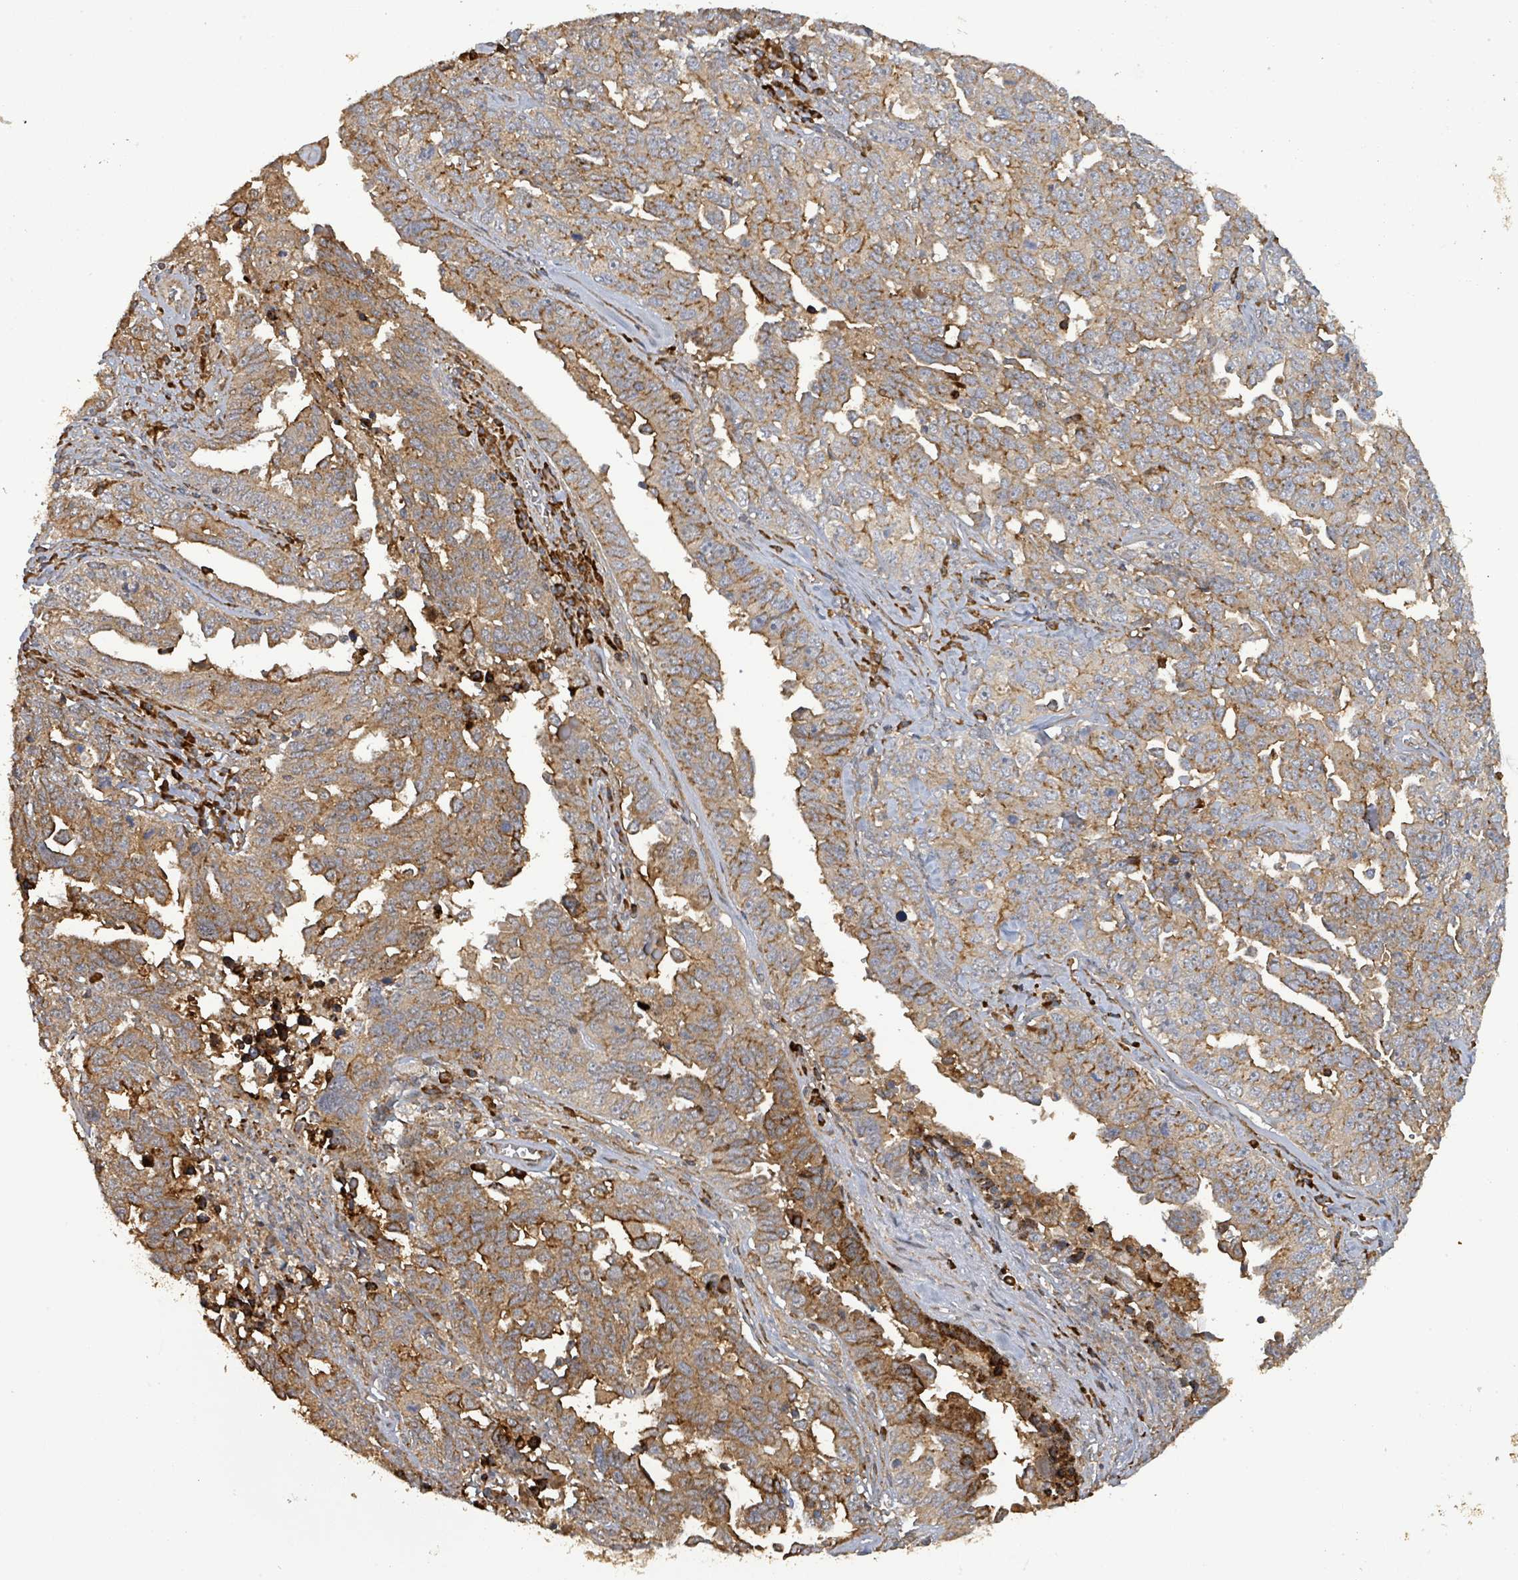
{"staining": {"intensity": "moderate", "quantity": ">75%", "location": "cytoplasmic/membranous"}, "tissue": "ovarian cancer", "cell_type": "Tumor cells", "image_type": "cancer", "snomed": [{"axis": "morphology", "description": "Carcinoma, endometroid"}, {"axis": "topography", "description": "Ovary"}], "caption": "Tumor cells reveal moderate cytoplasmic/membranous staining in about >75% of cells in endometroid carcinoma (ovarian).", "gene": "STARD4", "patient": {"sex": "female", "age": 62}}